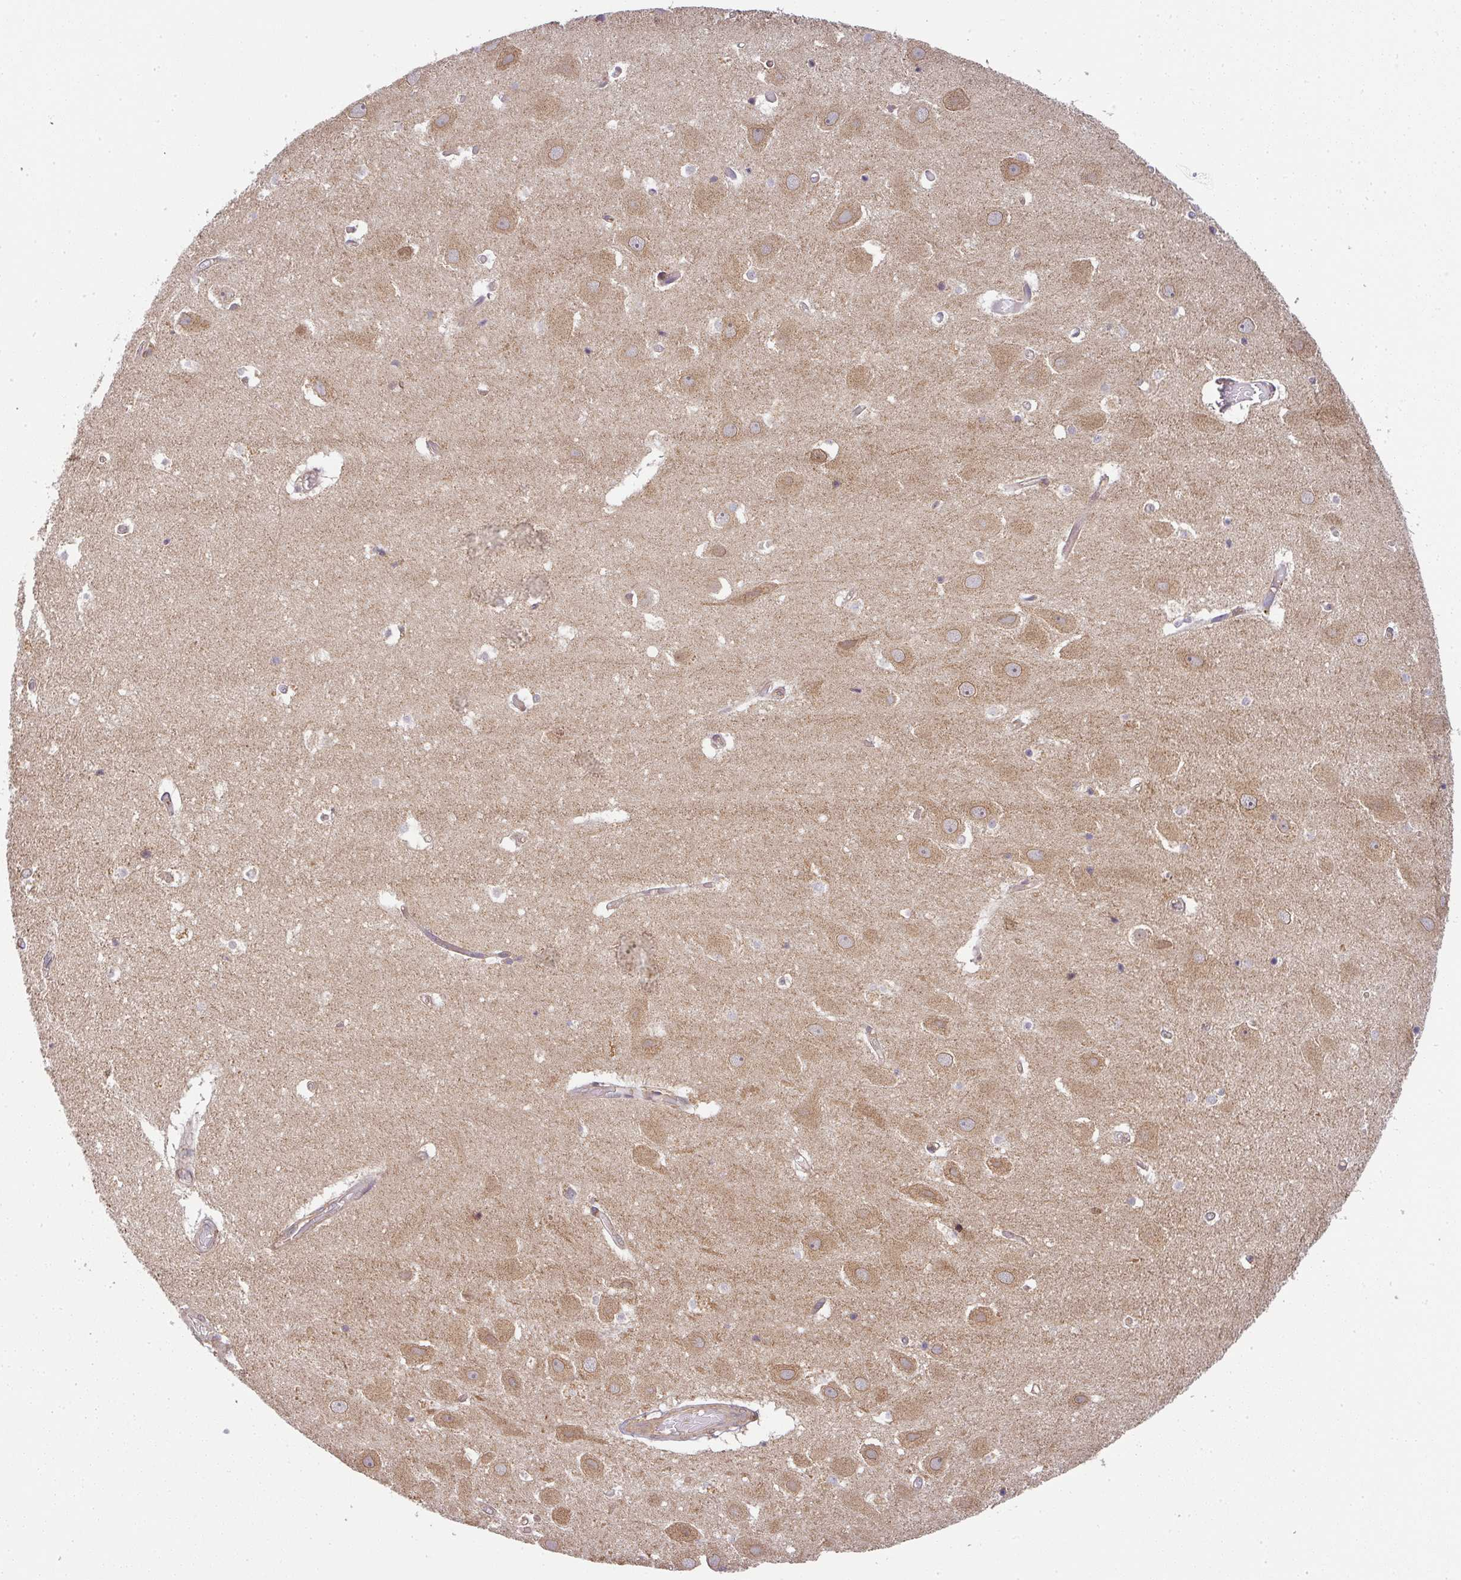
{"staining": {"intensity": "moderate", "quantity": "<25%", "location": "cytoplasmic/membranous"}, "tissue": "hippocampus", "cell_type": "Glial cells", "image_type": "normal", "snomed": [{"axis": "morphology", "description": "Normal tissue, NOS"}, {"axis": "topography", "description": "Hippocampus"}], "caption": "A micrograph showing moderate cytoplasmic/membranous positivity in approximately <25% of glial cells in normal hippocampus, as visualized by brown immunohistochemical staining.", "gene": "MALSU1", "patient": {"sex": "female", "age": 52}}